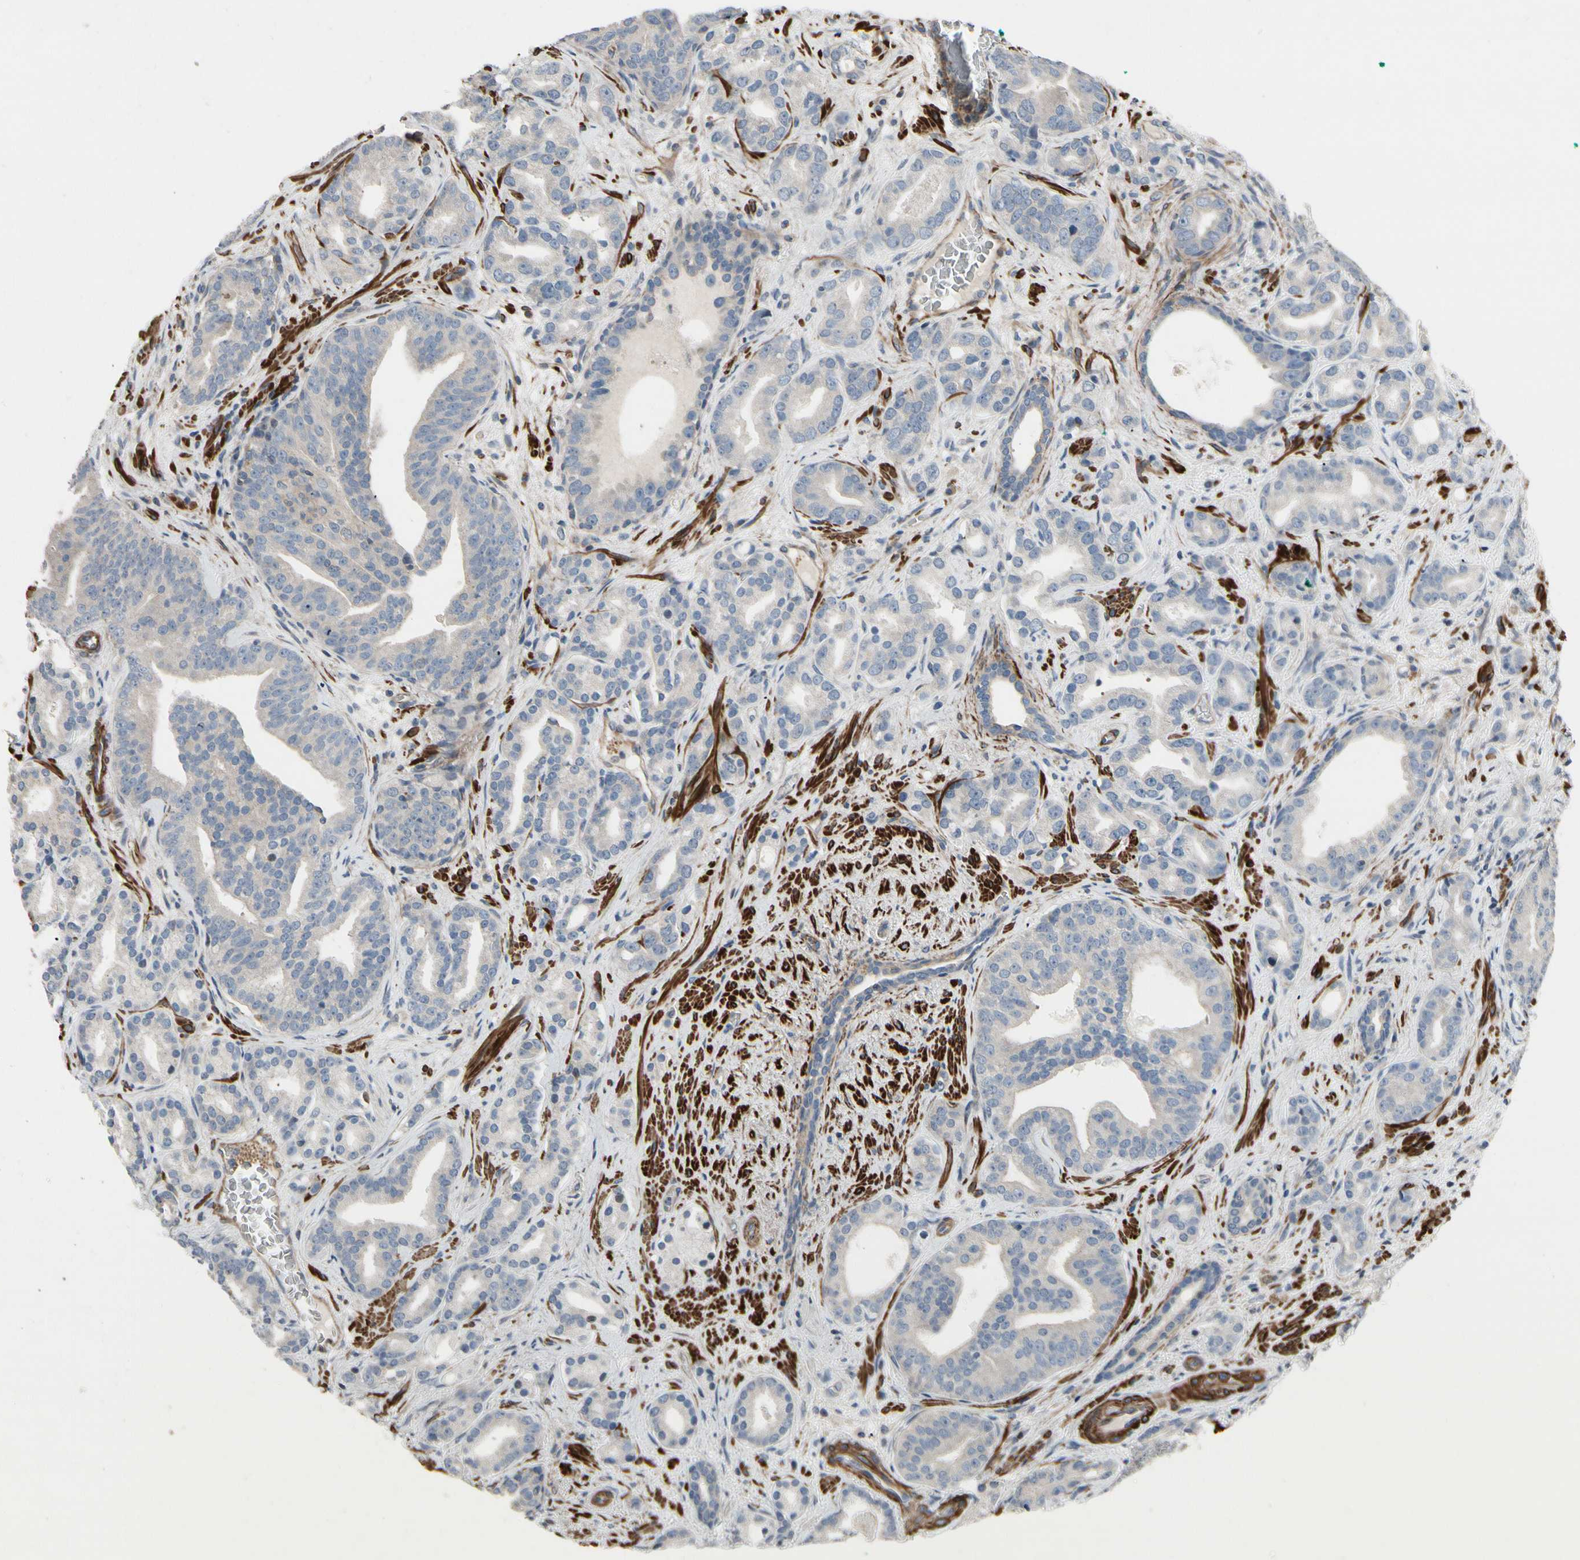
{"staining": {"intensity": "negative", "quantity": "none", "location": "none"}, "tissue": "prostate cancer", "cell_type": "Tumor cells", "image_type": "cancer", "snomed": [{"axis": "morphology", "description": "Adenocarcinoma, Low grade"}, {"axis": "topography", "description": "Prostate"}], "caption": "The image demonstrates no significant positivity in tumor cells of prostate cancer.", "gene": "TPM1", "patient": {"sex": "male", "age": 63}}